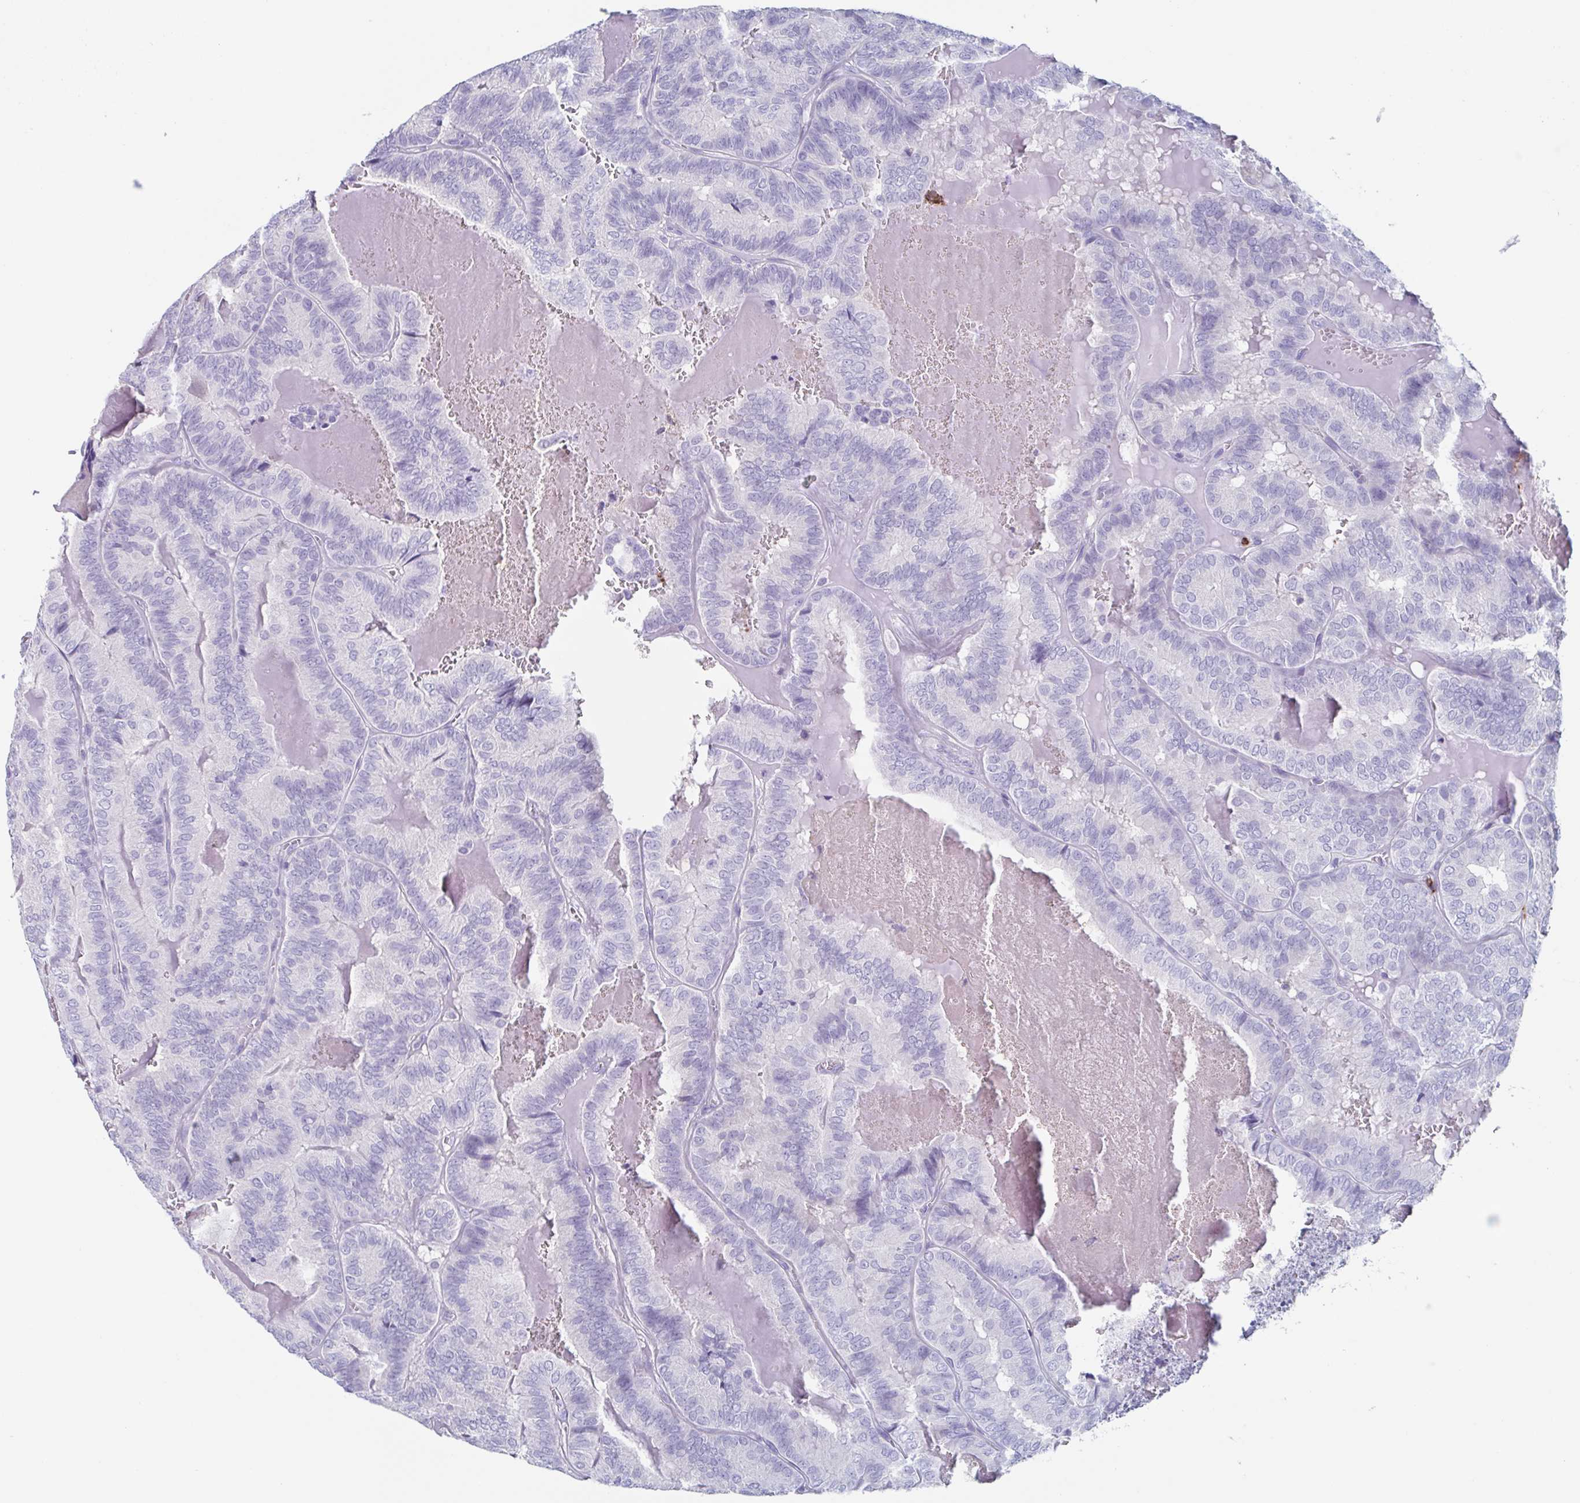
{"staining": {"intensity": "negative", "quantity": "none", "location": "none"}, "tissue": "thyroid cancer", "cell_type": "Tumor cells", "image_type": "cancer", "snomed": [{"axis": "morphology", "description": "Papillary adenocarcinoma, NOS"}, {"axis": "topography", "description": "Thyroid gland"}], "caption": "The micrograph demonstrates no staining of tumor cells in thyroid cancer.", "gene": "BPI", "patient": {"sex": "female", "age": 75}}